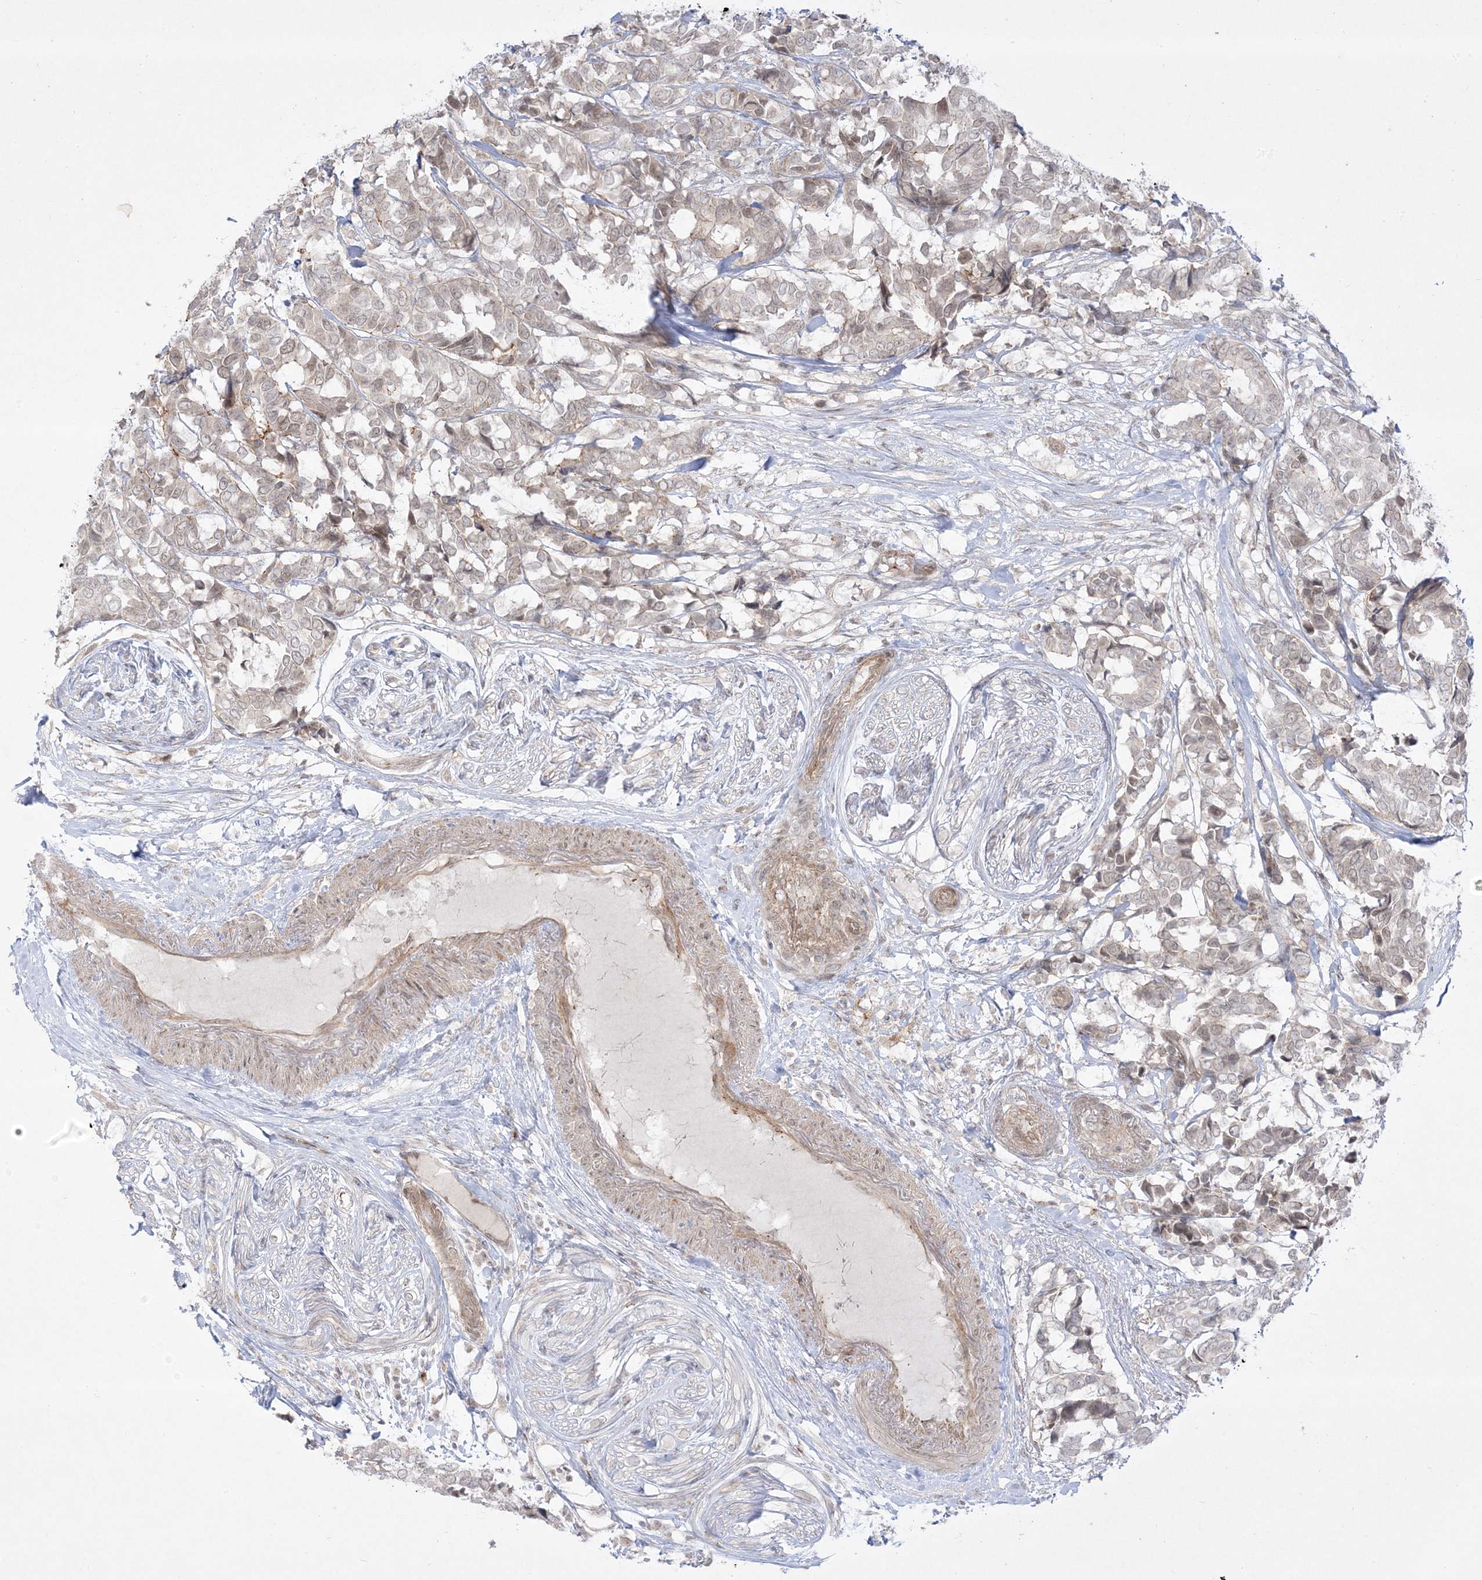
{"staining": {"intensity": "weak", "quantity": "25%-75%", "location": "cytoplasmic/membranous,nuclear"}, "tissue": "breast cancer", "cell_type": "Tumor cells", "image_type": "cancer", "snomed": [{"axis": "morphology", "description": "Duct carcinoma"}, {"axis": "topography", "description": "Breast"}], "caption": "Invasive ductal carcinoma (breast) tissue shows weak cytoplasmic/membranous and nuclear positivity in about 25%-75% of tumor cells", "gene": "PTK6", "patient": {"sex": "female", "age": 87}}